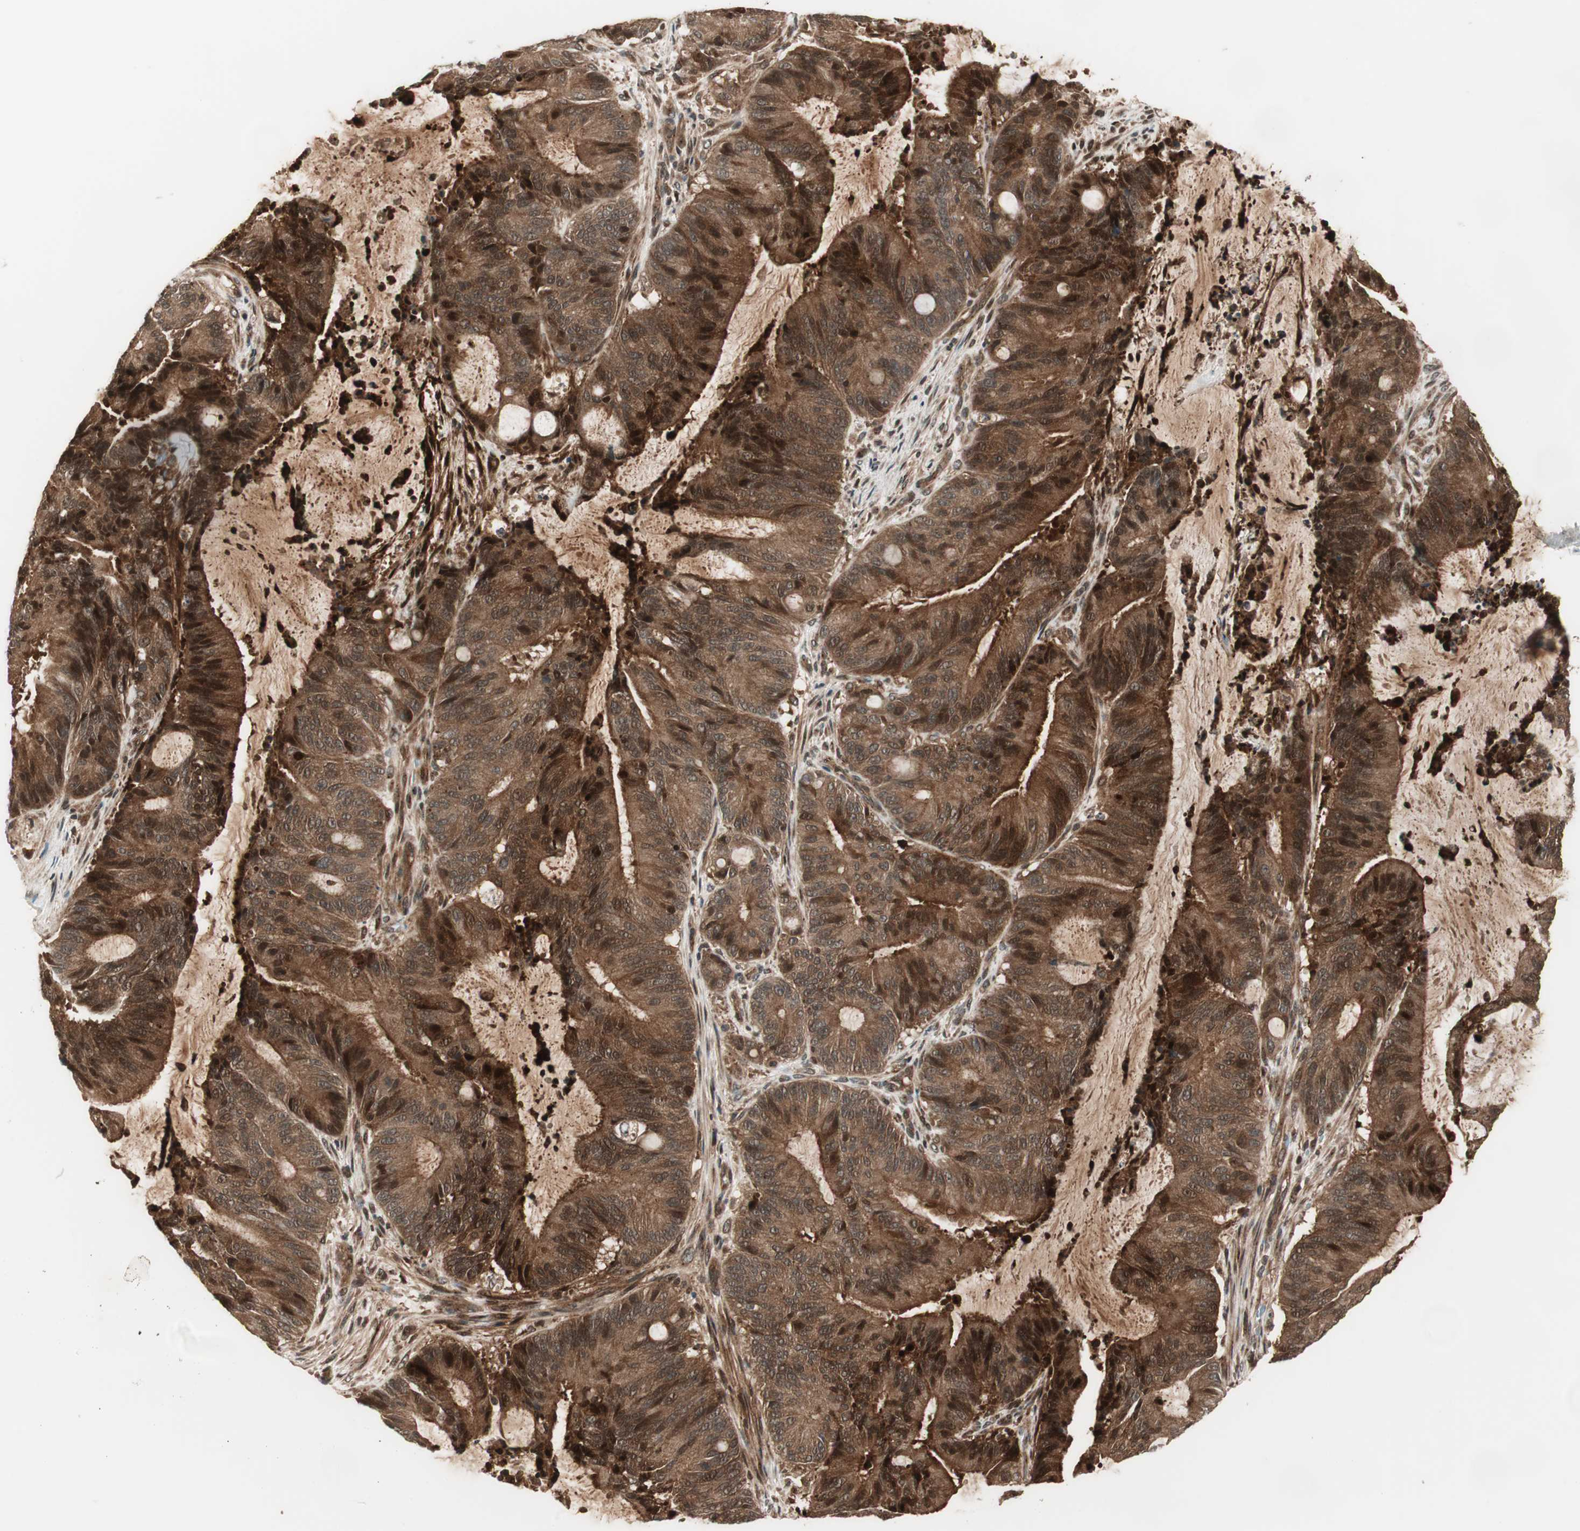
{"staining": {"intensity": "strong", "quantity": ">75%", "location": "cytoplasmic/membranous,nuclear"}, "tissue": "liver cancer", "cell_type": "Tumor cells", "image_type": "cancer", "snomed": [{"axis": "morphology", "description": "Cholangiocarcinoma"}, {"axis": "topography", "description": "Liver"}], "caption": "Immunohistochemistry image of neoplastic tissue: human liver cancer stained using IHC demonstrates high levels of strong protein expression localized specifically in the cytoplasmic/membranous and nuclear of tumor cells, appearing as a cytoplasmic/membranous and nuclear brown color.", "gene": "PRKG2", "patient": {"sex": "female", "age": 73}}